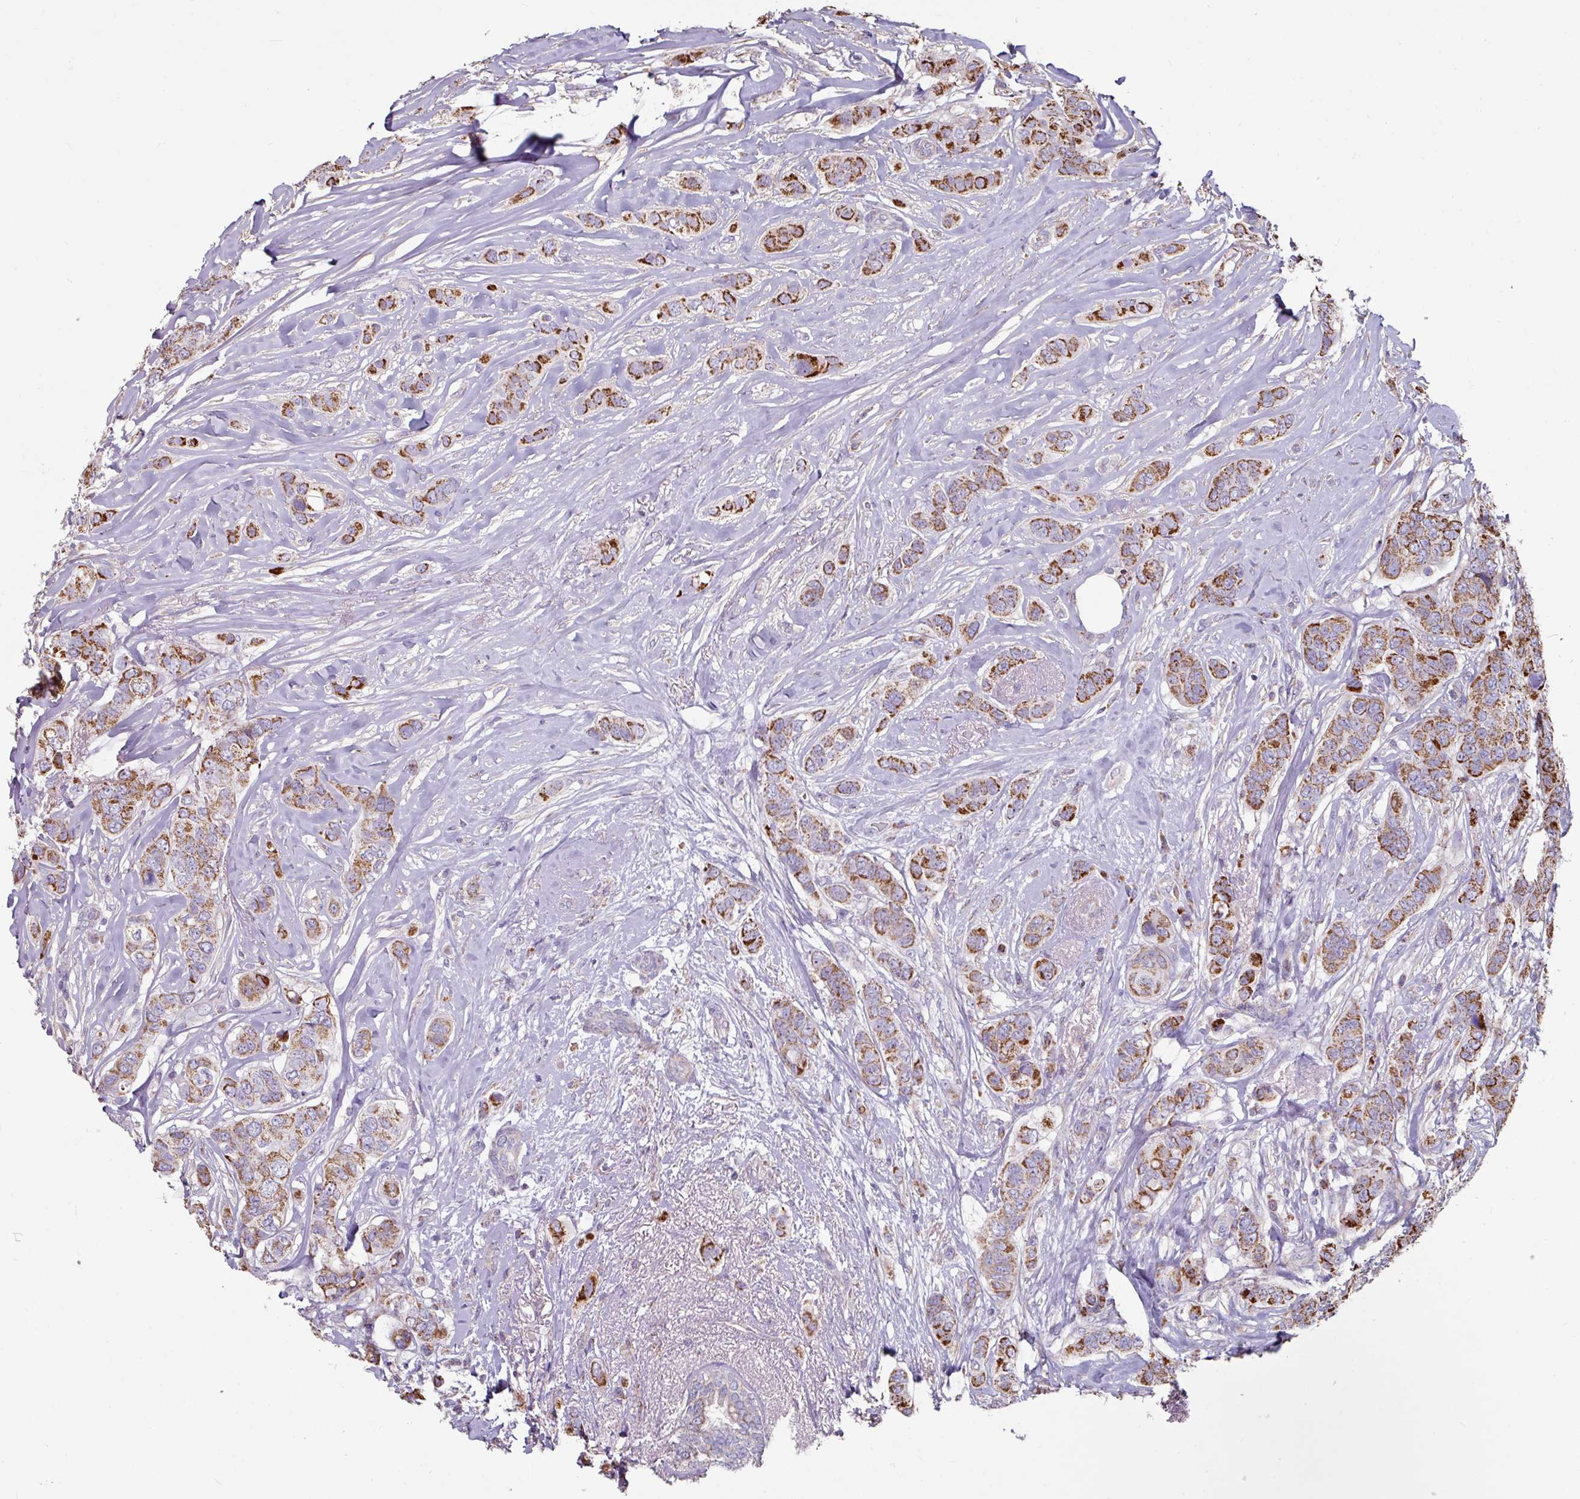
{"staining": {"intensity": "strong", "quantity": "25%-75%", "location": "cytoplasmic/membranous"}, "tissue": "breast cancer", "cell_type": "Tumor cells", "image_type": "cancer", "snomed": [{"axis": "morphology", "description": "Lobular carcinoma"}, {"axis": "topography", "description": "Breast"}], "caption": "Strong cytoplasmic/membranous expression is seen in approximately 25%-75% of tumor cells in breast lobular carcinoma. (DAB (3,3'-diaminobenzidine) = brown stain, brightfield microscopy at high magnification).", "gene": "OR2D3", "patient": {"sex": "female", "age": 51}}